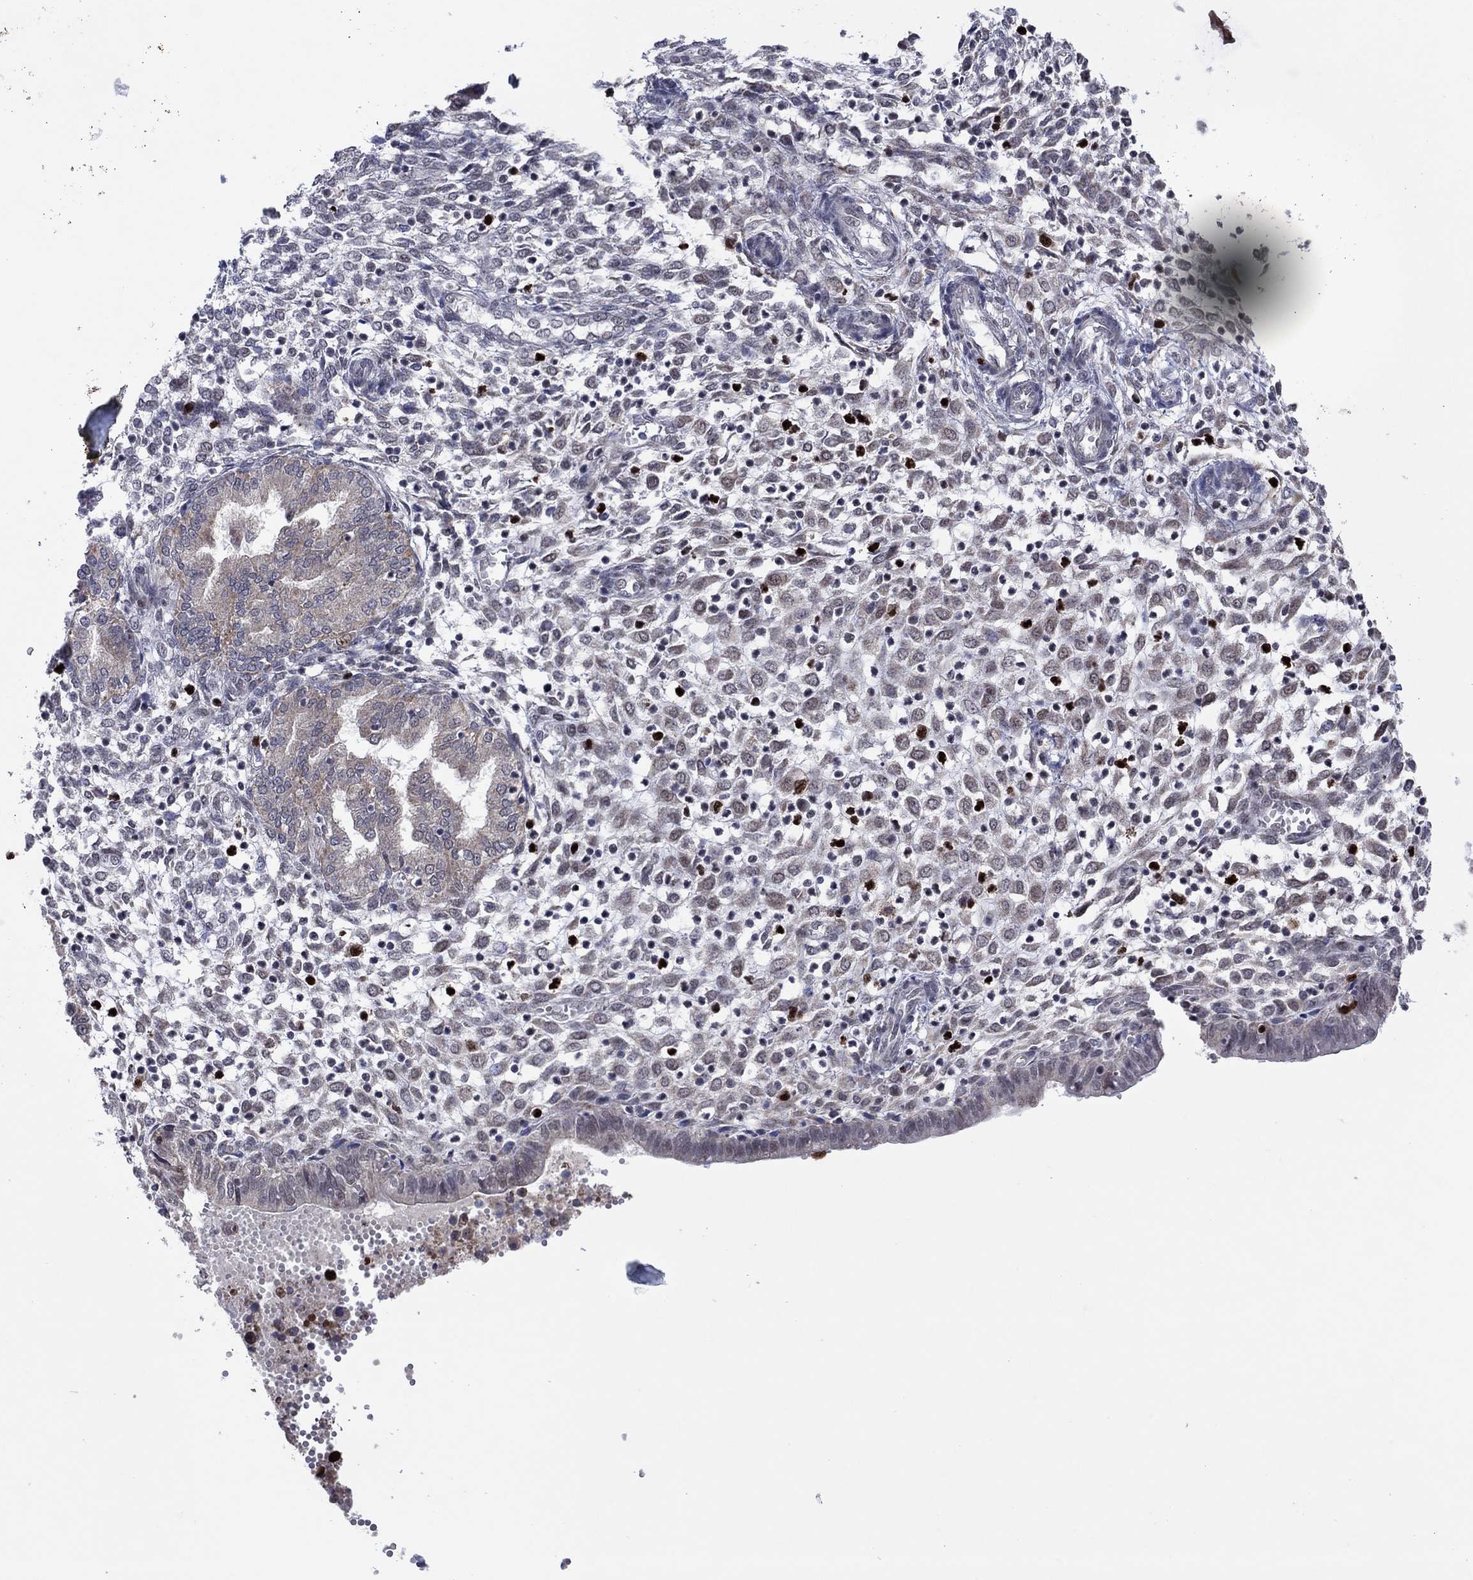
{"staining": {"intensity": "negative", "quantity": "none", "location": "none"}, "tissue": "endometrium", "cell_type": "Cells in endometrial stroma", "image_type": "normal", "snomed": [{"axis": "morphology", "description": "Normal tissue, NOS"}, {"axis": "topography", "description": "Endometrium"}], "caption": "The micrograph displays no staining of cells in endometrial stroma in normal endometrium.", "gene": "CDCA5", "patient": {"sex": "female", "age": 43}}